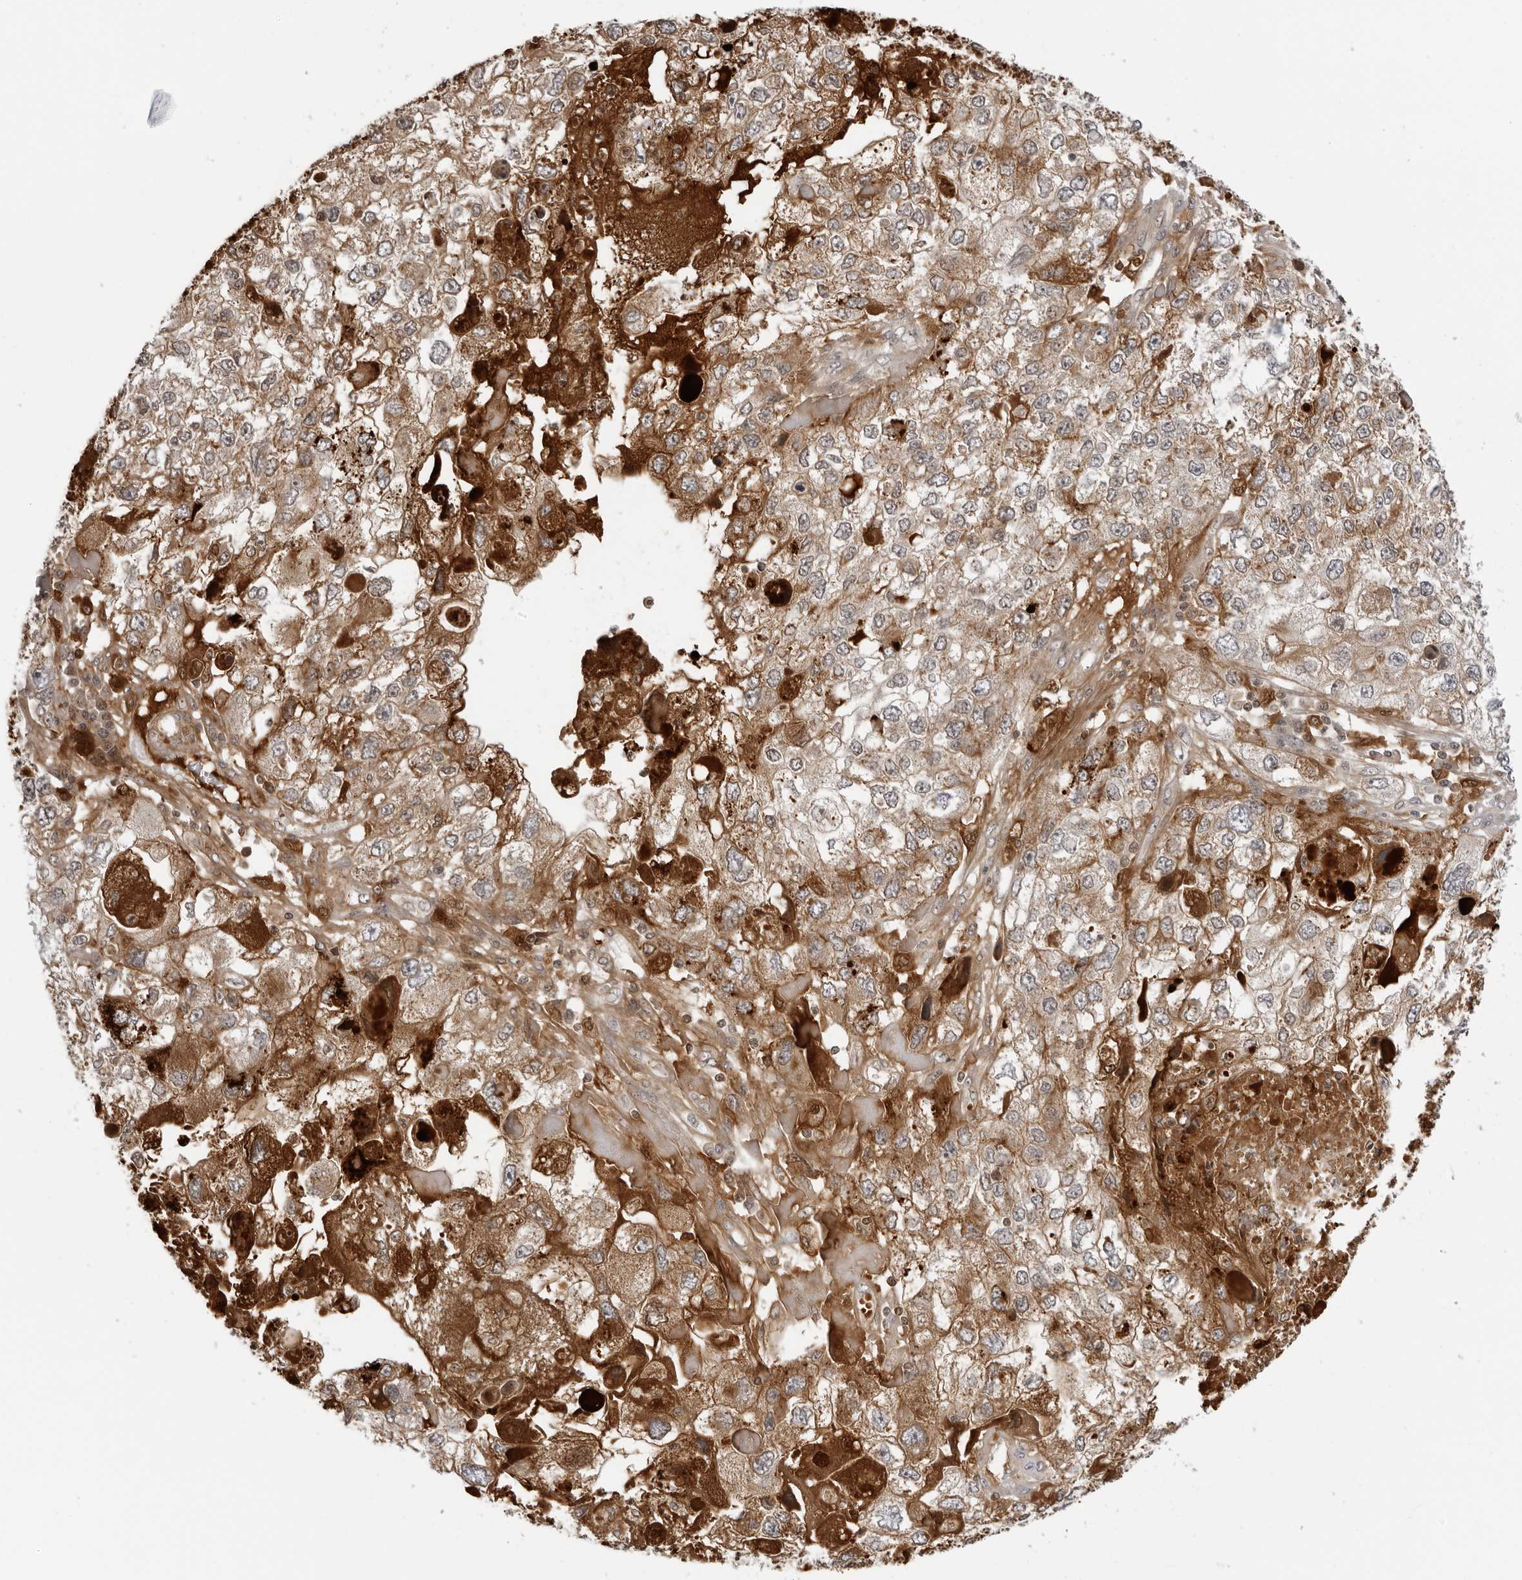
{"staining": {"intensity": "moderate", "quantity": ">75%", "location": "cytoplasmic/membranous"}, "tissue": "endometrial cancer", "cell_type": "Tumor cells", "image_type": "cancer", "snomed": [{"axis": "morphology", "description": "Adenocarcinoma, NOS"}, {"axis": "topography", "description": "Endometrium"}], "caption": "Brown immunohistochemical staining in endometrial adenocarcinoma reveals moderate cytoplasmic/membranous positivity in about >75% of tumor cells.", "gene": "SUGCT", "patient": {"sex": "female", "age": 49}}